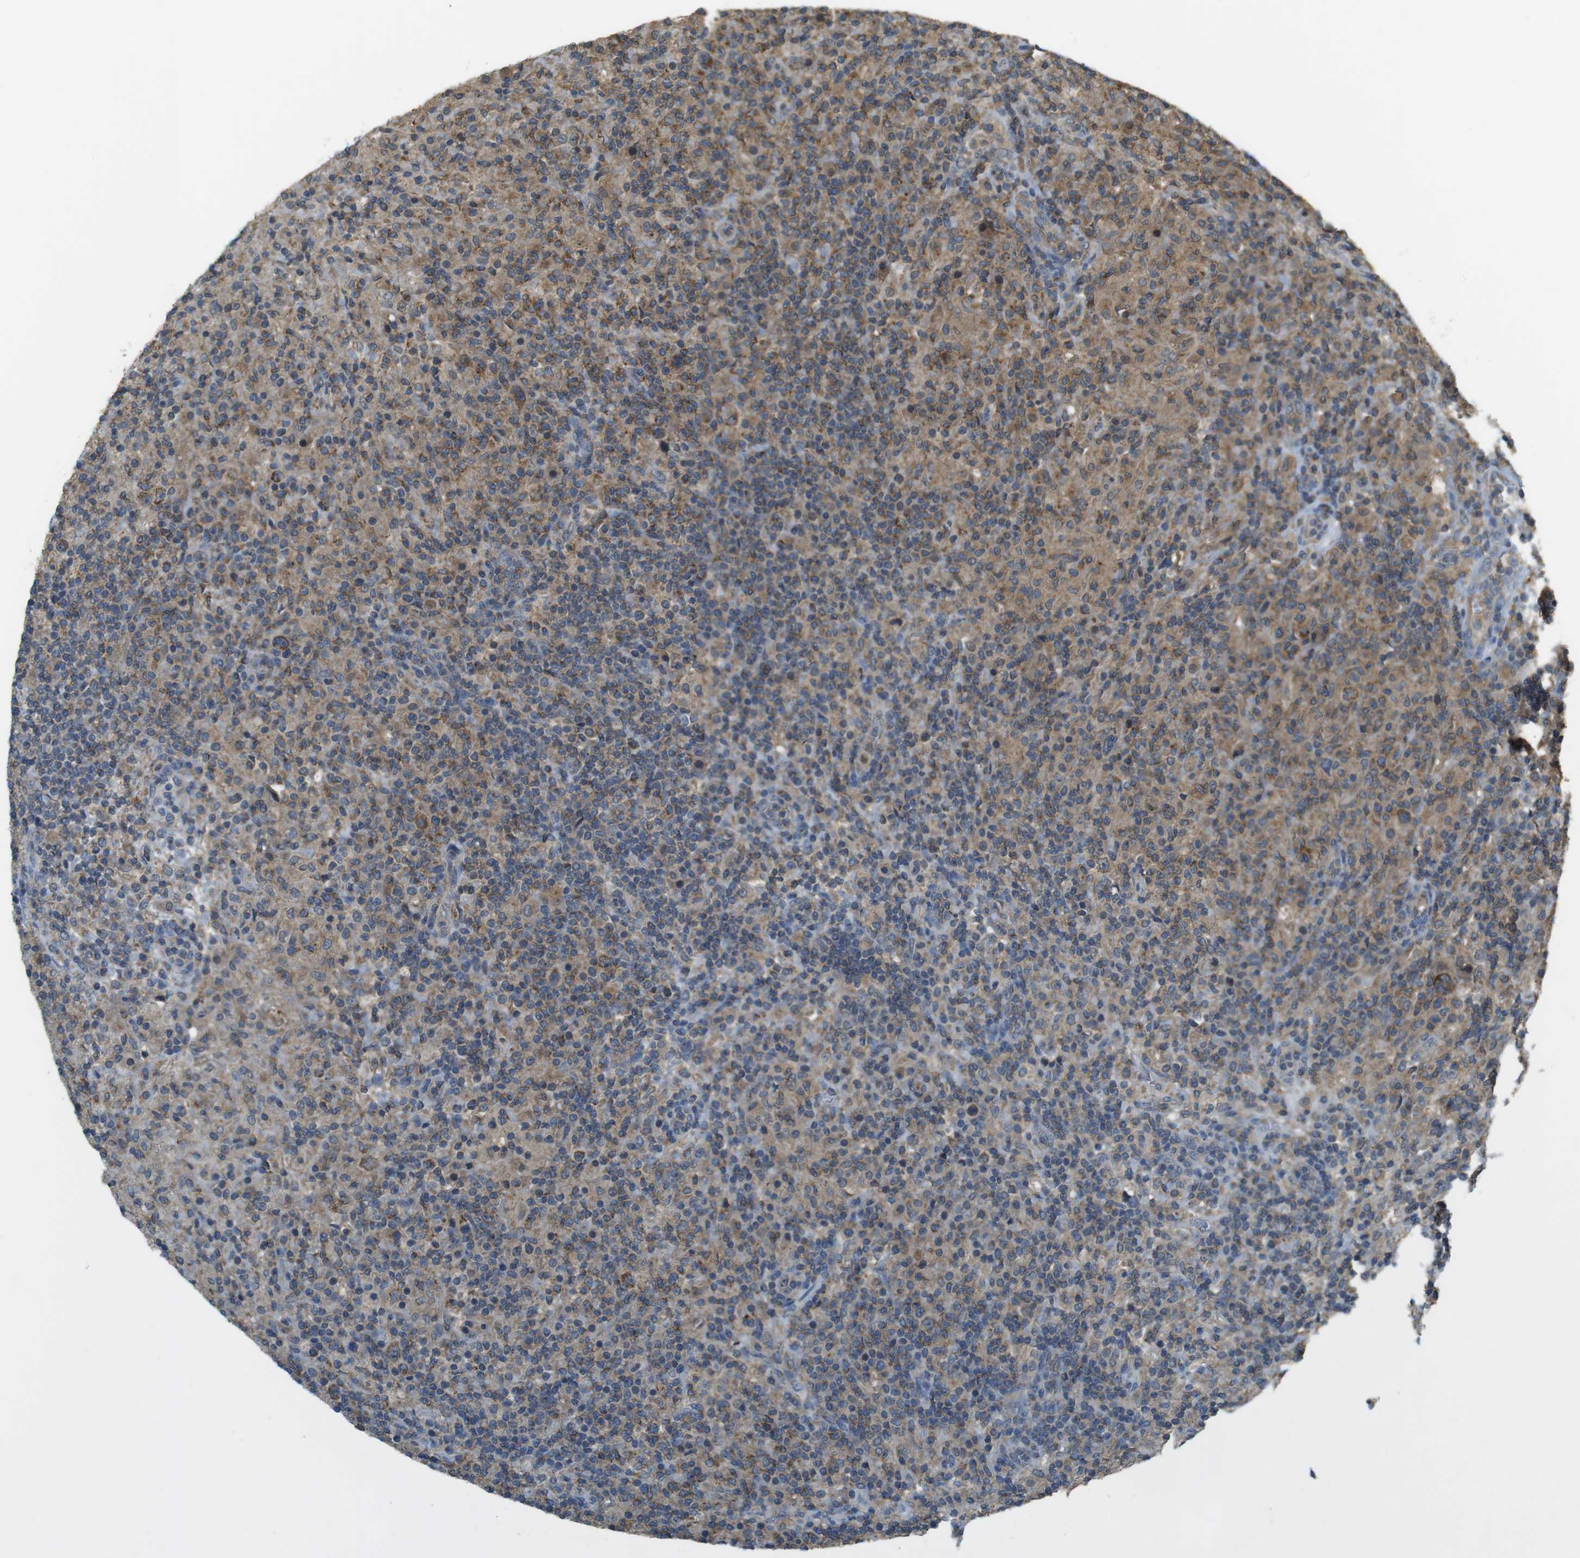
{"staining": {"intensity": "moderate", "quantity": ">75%", "location": "cytoplasmic/membranous"}, "tissue": "lymphoma", "cell_type": "Tumor cells", "image_type": "cancer", "snomed": [{"axis": "morphology", "description": "Hodgkin's disease, NOS"}, {"axis": "topography", "description": "Lymph node"}], "caption": "A histopathology image of Hodgkin's disease stained for a protein exhibits moderate cytoplasmic/membranous brown staining in tumor cells.", "gene": "BRI3BP", "patient": {"sex": "male", "age": 70}}